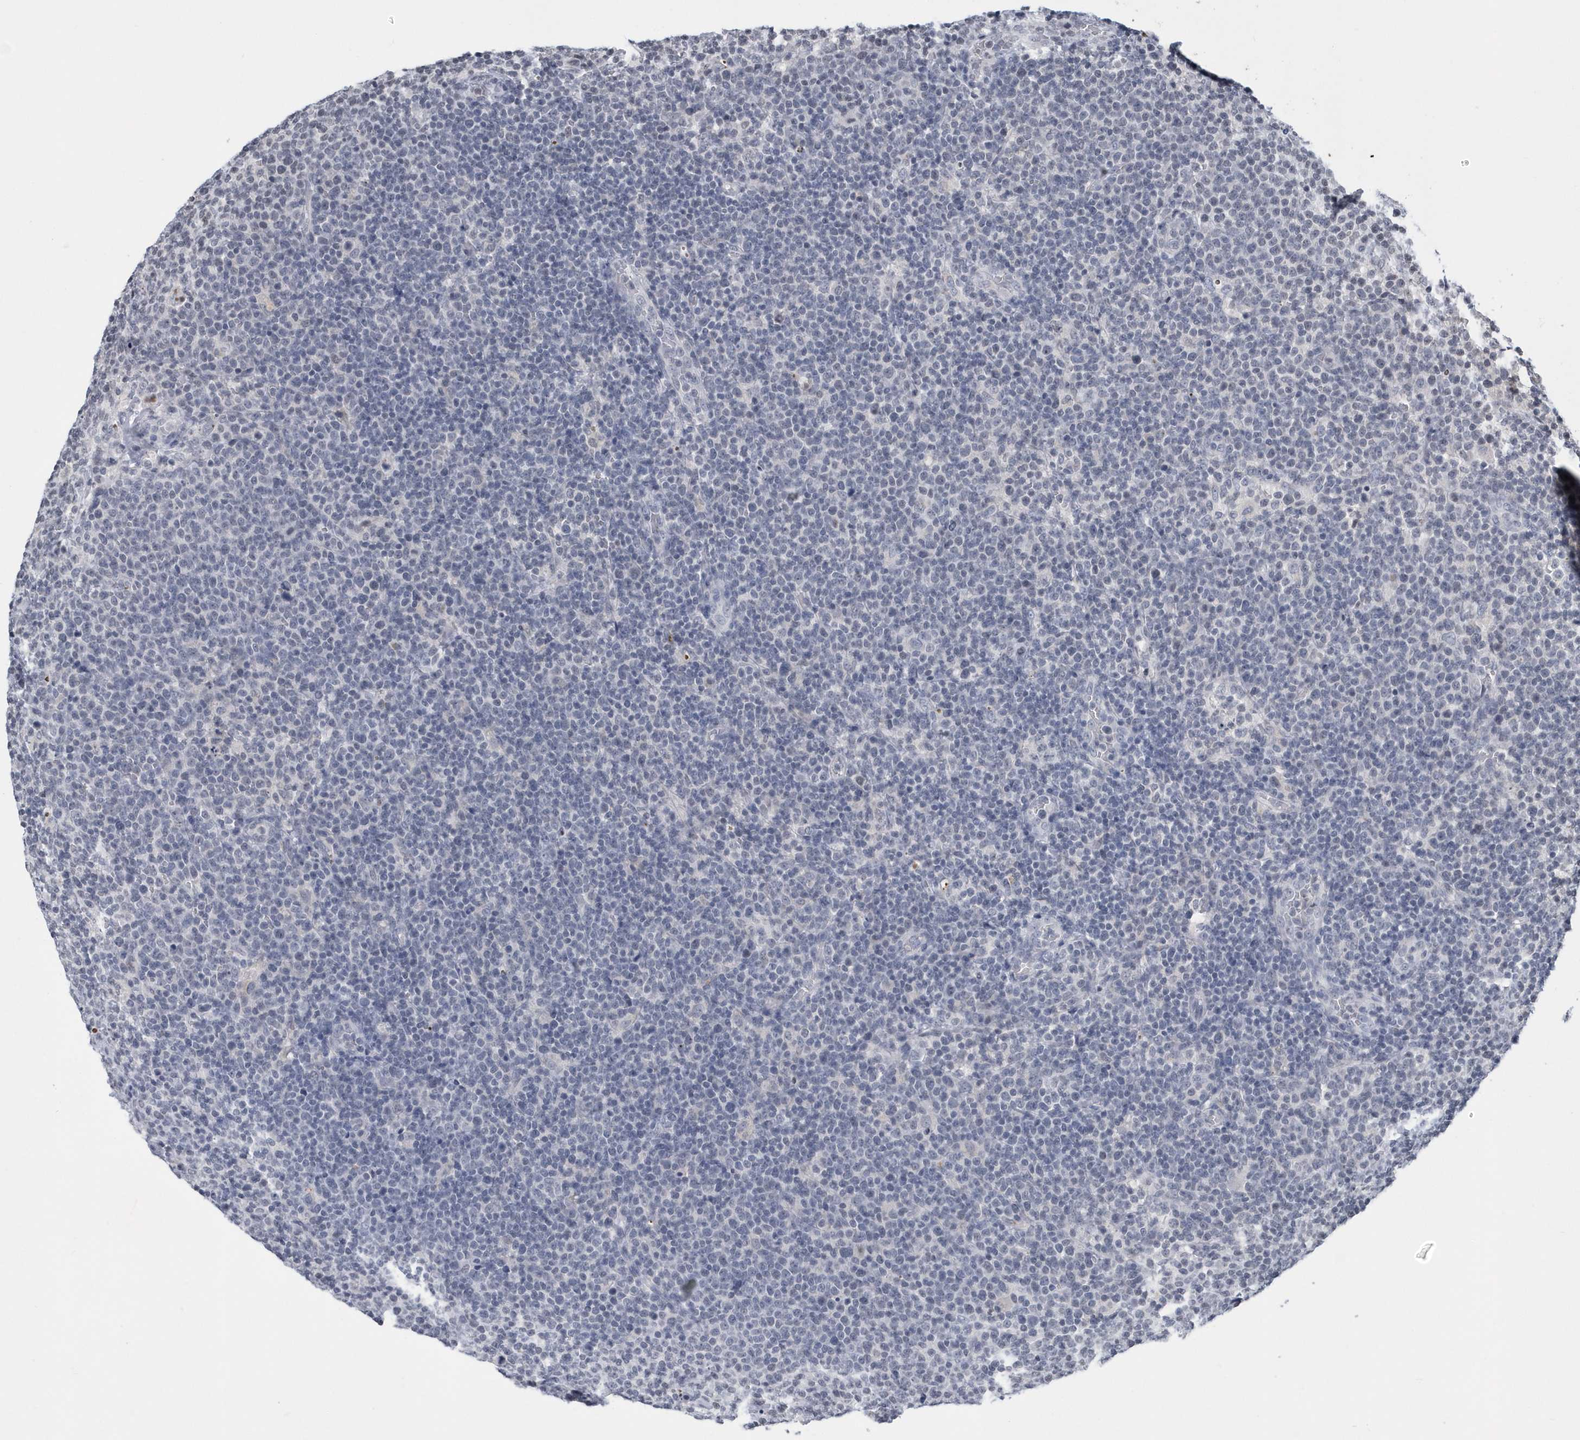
{"staining": {"intensity": "negative", "quantity": "none", "location": "none"}, "tissue": "lymphoma", "cell_type": "Tumor cells", "image_type": "cancer", "snomed": [{"axis": "morphology", "description": "Malignant lymphoma, non-Hodgkin's type, High grade"}, {"axis": "topography", "description": "Lymph node"}], "caption": "There is no significant positivity in tumor cells of malignant lymphoma, non-Hodgkin's type (high-grade).", "gene": "VWA5B2", "patient": {"sex": "male", "age": 61}}